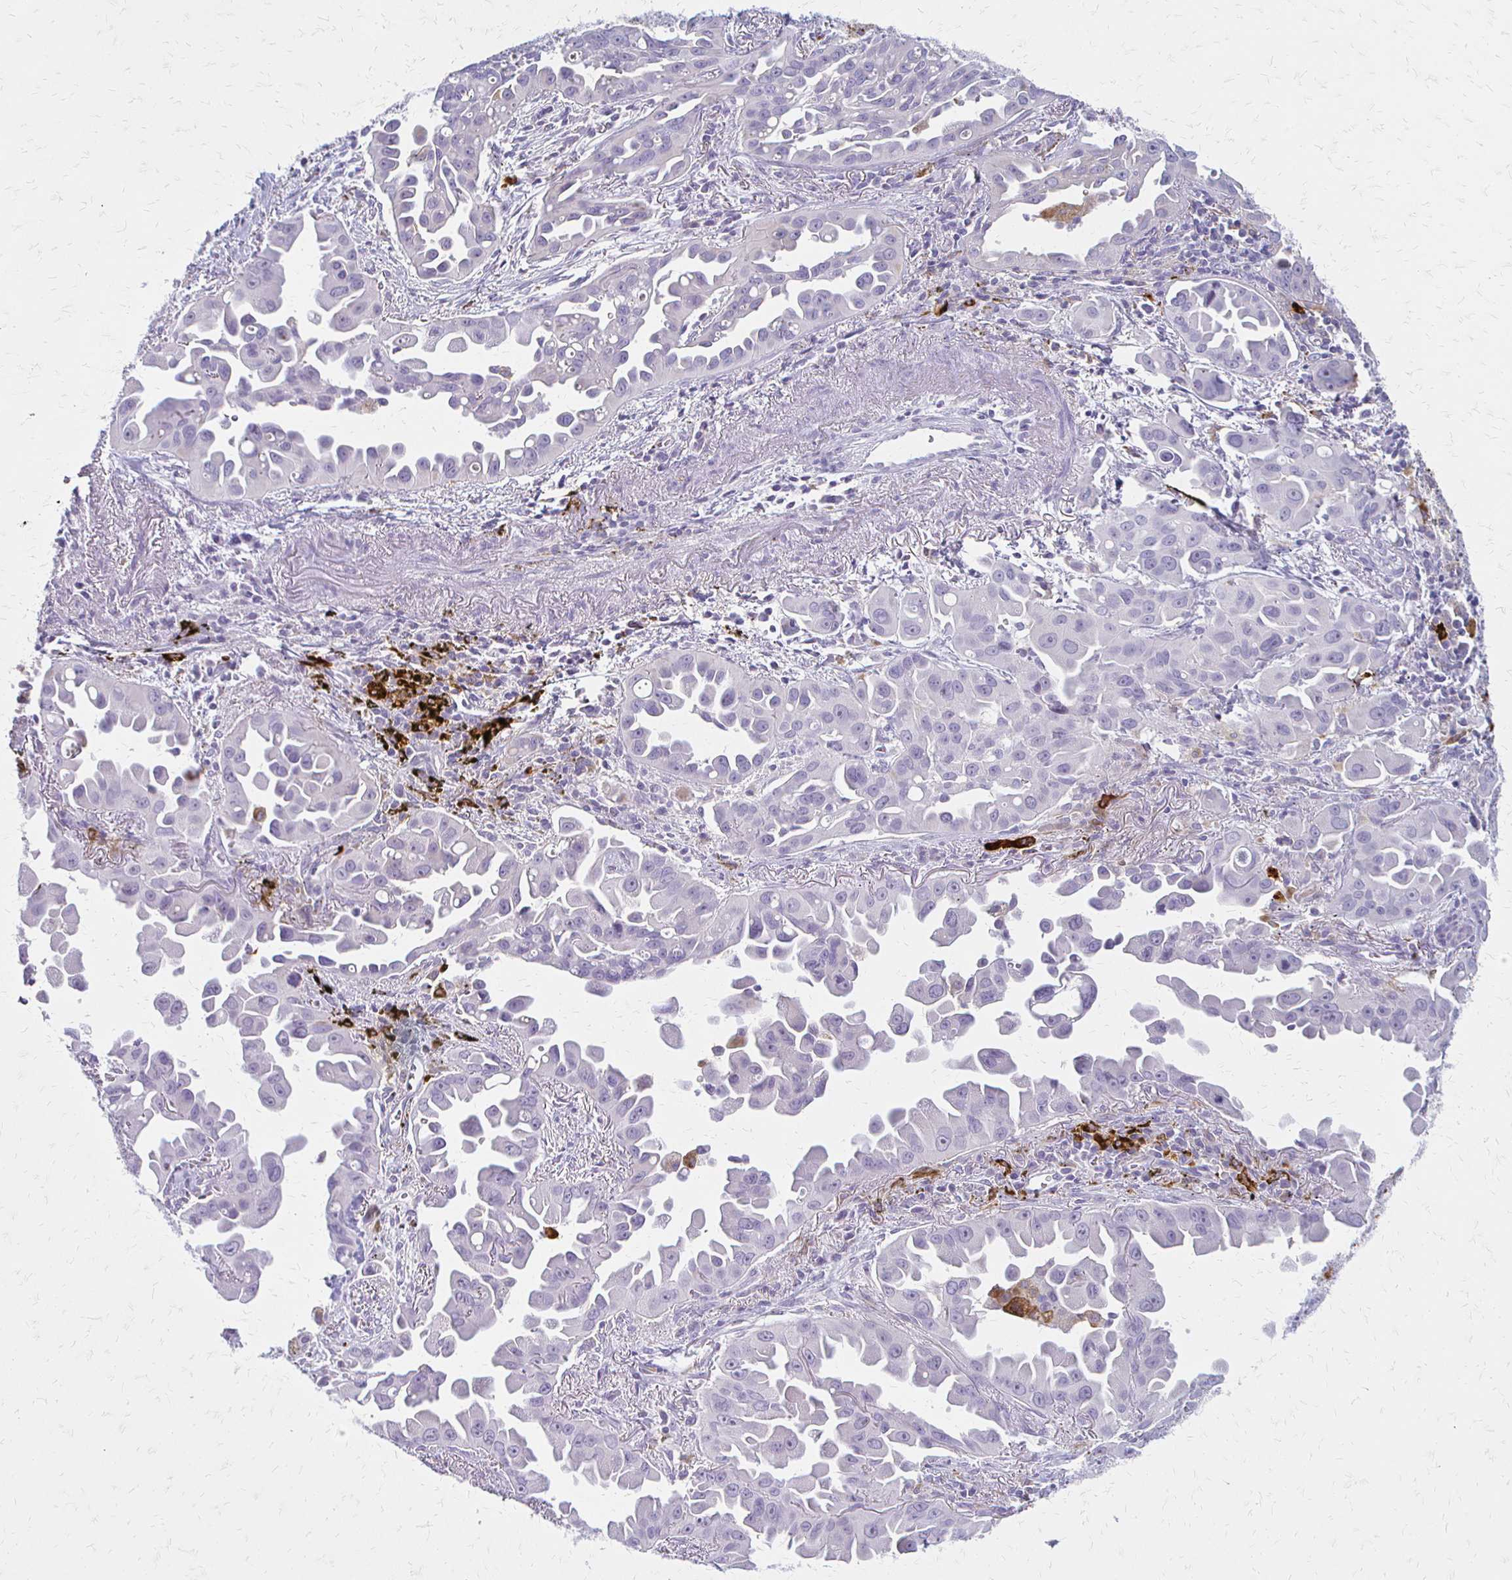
{"staining": {"intensity": "negative", "quantity": "none", "location": "none"}, "tissue": "lung cancer", "cell_type": "Tumor cells", "image_type": "cancer", "snomed": [{"axis": "morphology", "description": "Adenocarcinoma, NOS"}, {"axis": "topography", "description": "Lung"}], "caption": "Immunohistochemistry (IHC) image of neoplastic tissue: lung cancer stained with DAB exhibits no significant protein staining in tumor cells.", "gene": "ACP5", "patient": {"sex": "male", "age": 68}}